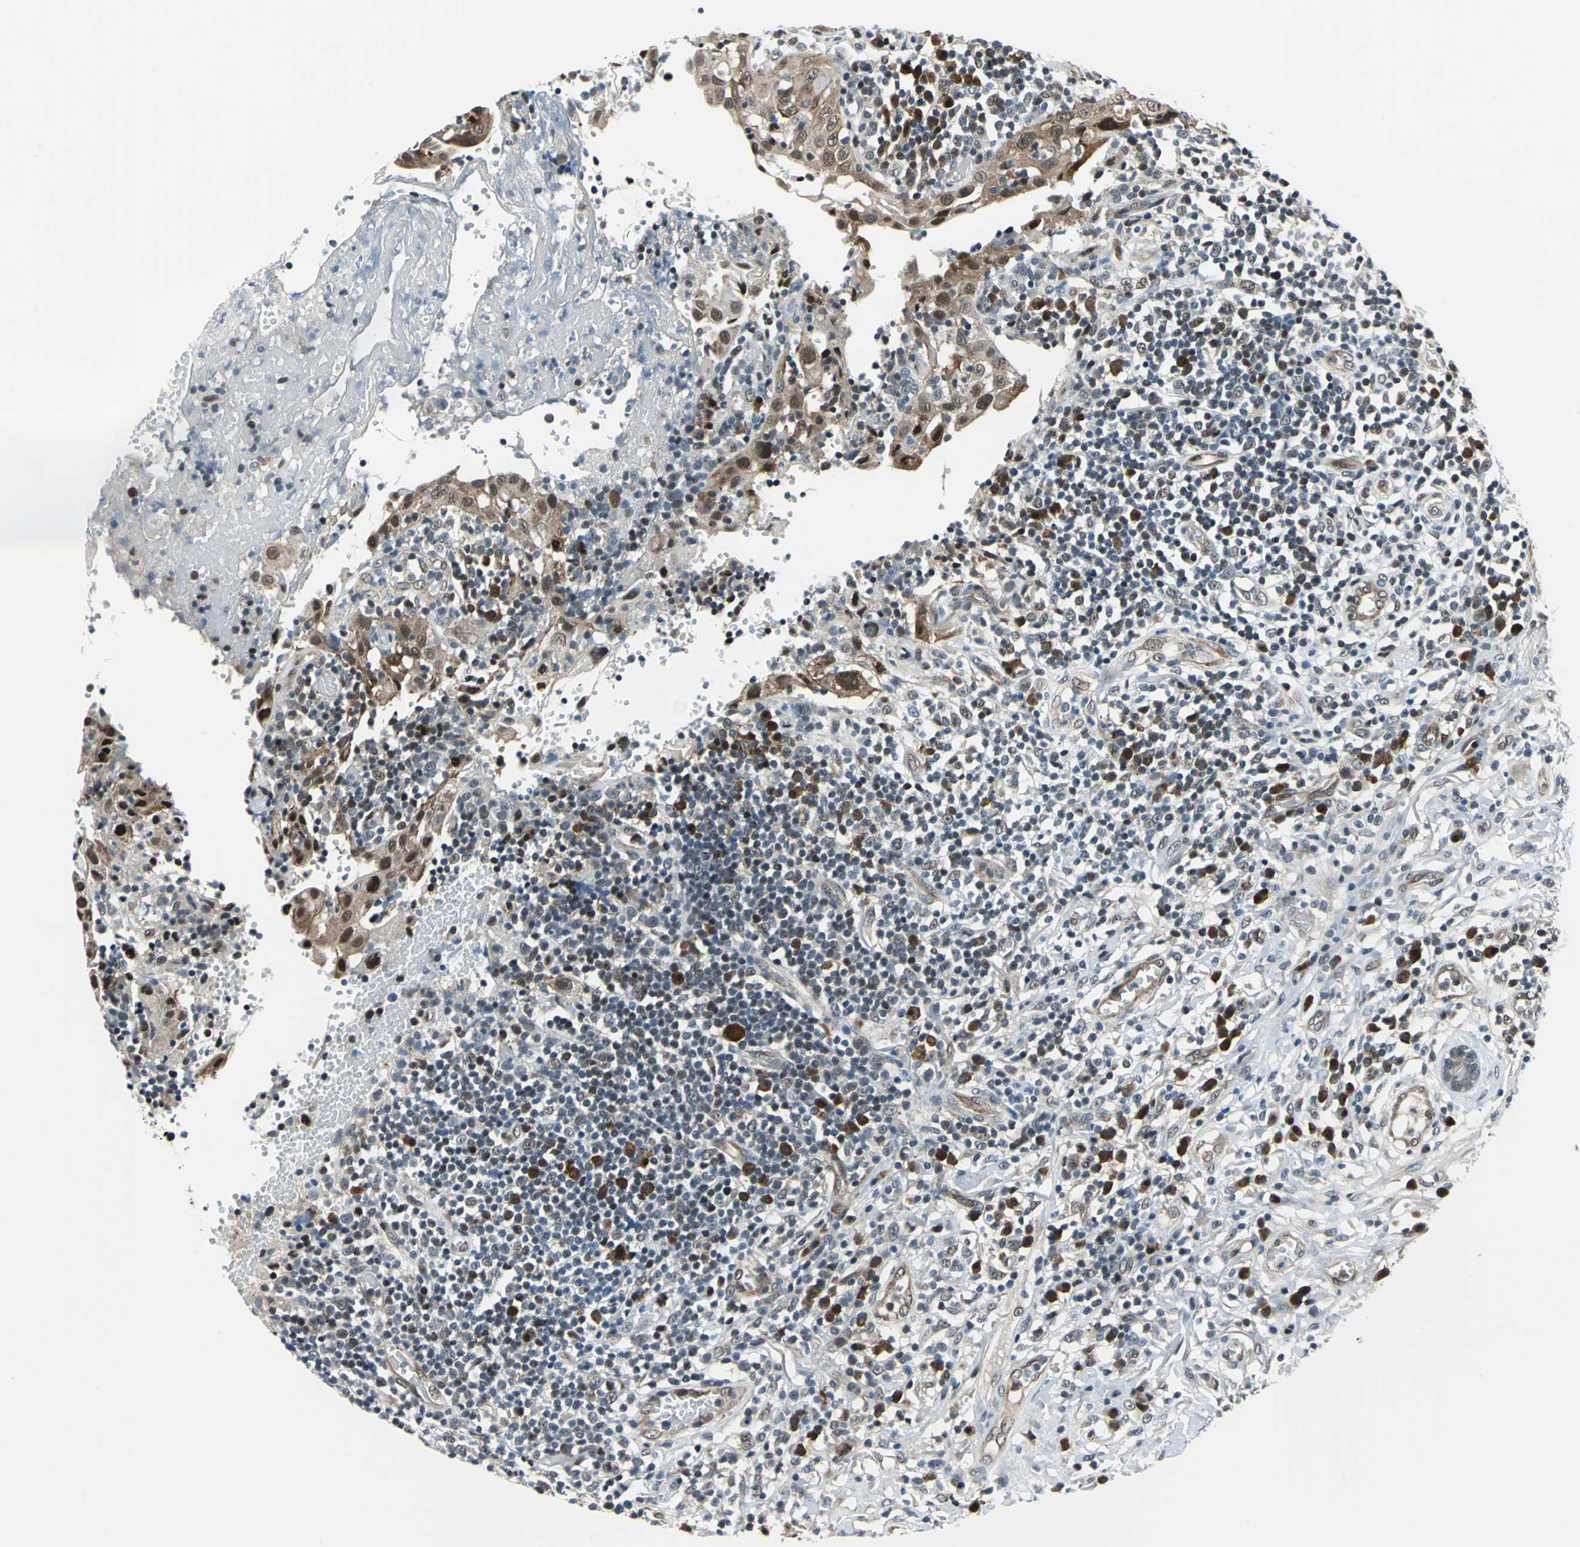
{"staining": {"intensity": "moderate", "quantity": ">75%", "location": "cytoplasmic/membranous,nuclear"}, "tissue": "thyroid cancer", "cell_type": "Tumor cells", "image_type": "cancer", "snomed": [{"axis": "morphology", "description": "Carcinoma, NOS"}, {"axis": "topography", "description": "Thyroid gland"}], "caption": "Thyroid cancer (carcinoma) stained with DAB IHC displays medium levels of moderate cytoplasmic/membranous and nuclear staining in about >75% of tumor cells.", "gene": "POLR3K", "patient": {"sex": "female", "age": 77}}